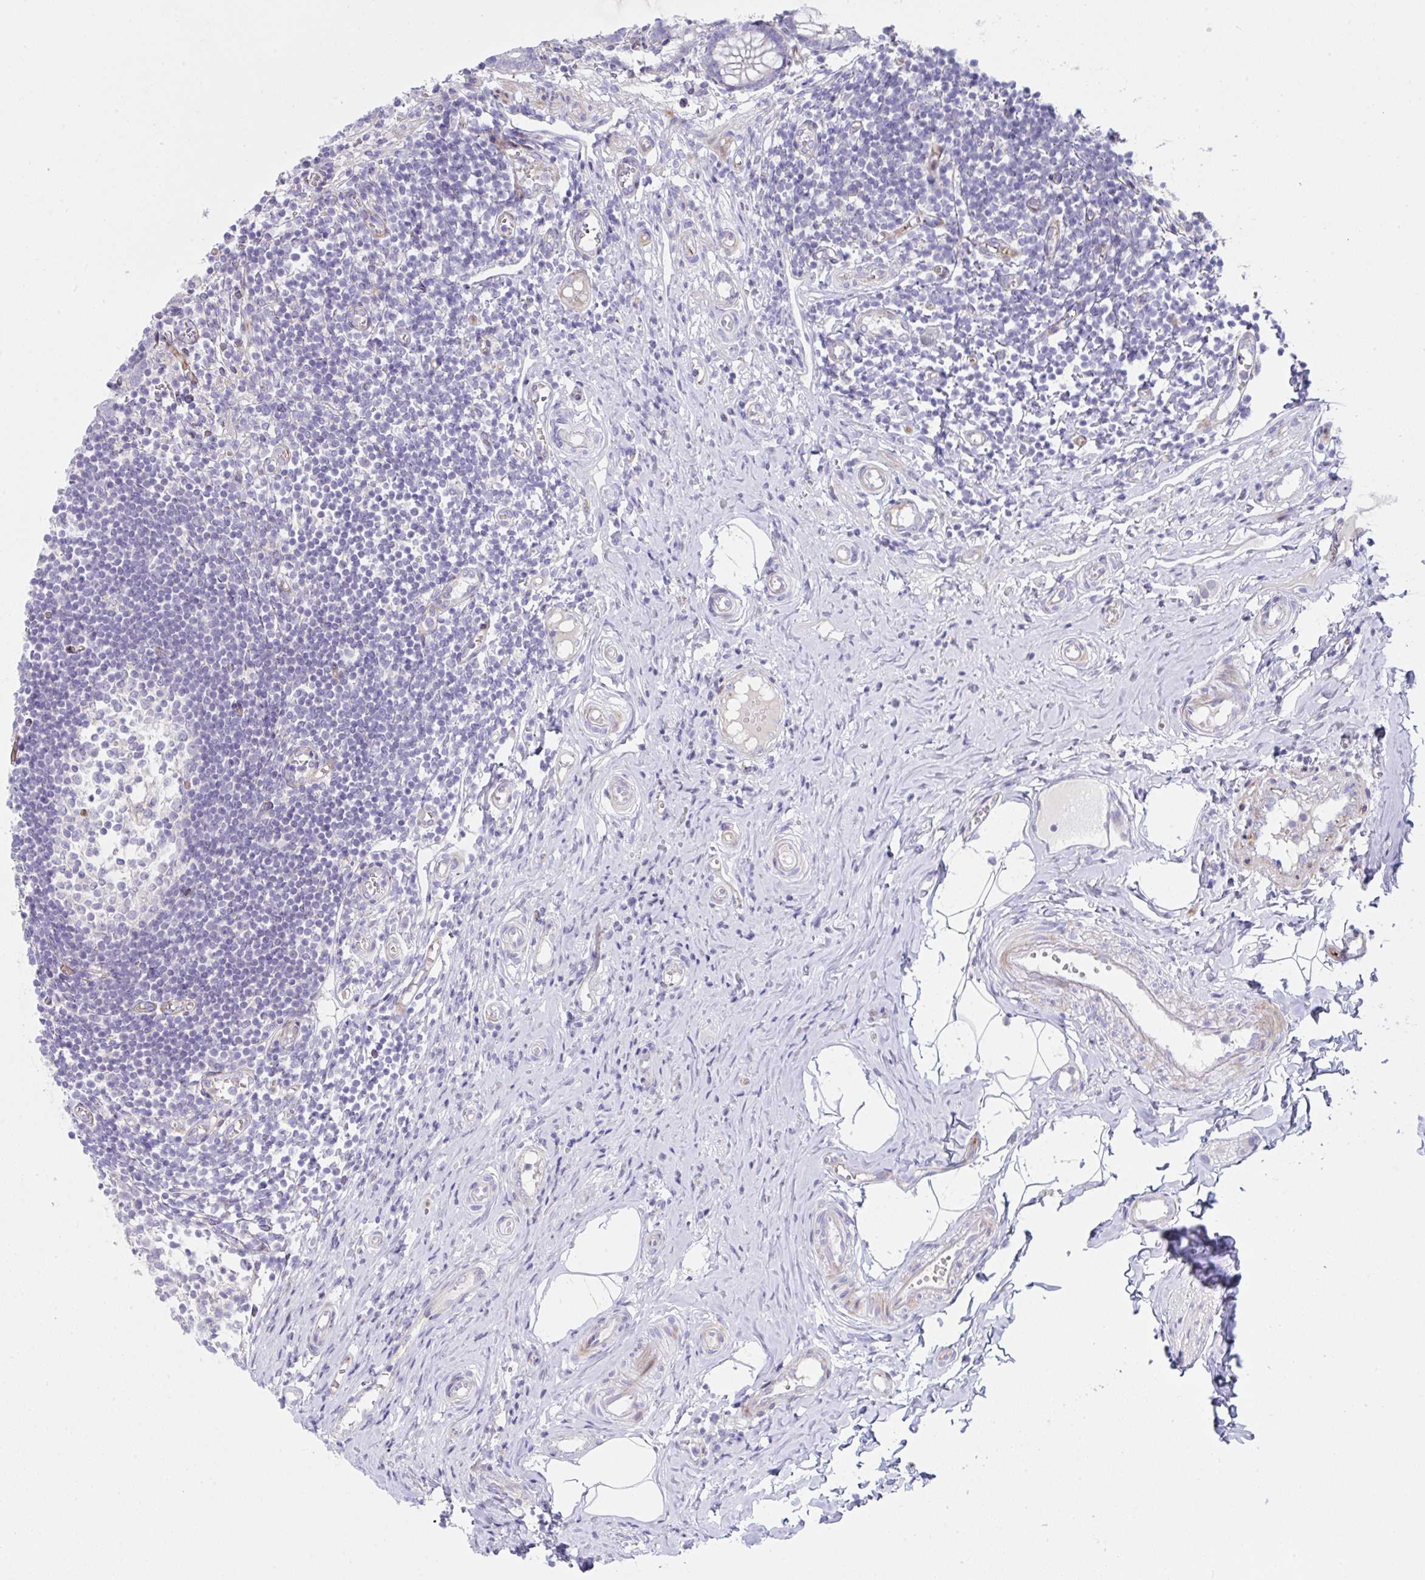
{"staining": {"intensity": "strong", "quantity": "25%-75%", "location": "cytoplasmic/membranous"}, "tissue": "appendix", "cell_type": "Glandular cells", "image_type": "normal", "snomed": [{"axis": "morphology", "description": "Normal tissue, NOS"}, {"axis": "topography", "description": "Appendix"}], "caption": "An image showing strong cytoplasmic/membranous expression in about 25%-75% of glandular cells in benign appendix, as visualized by brown immunohistochemical staining.", "gene": "ZNF713", "patient": {"sex": "female", "age": 17}}